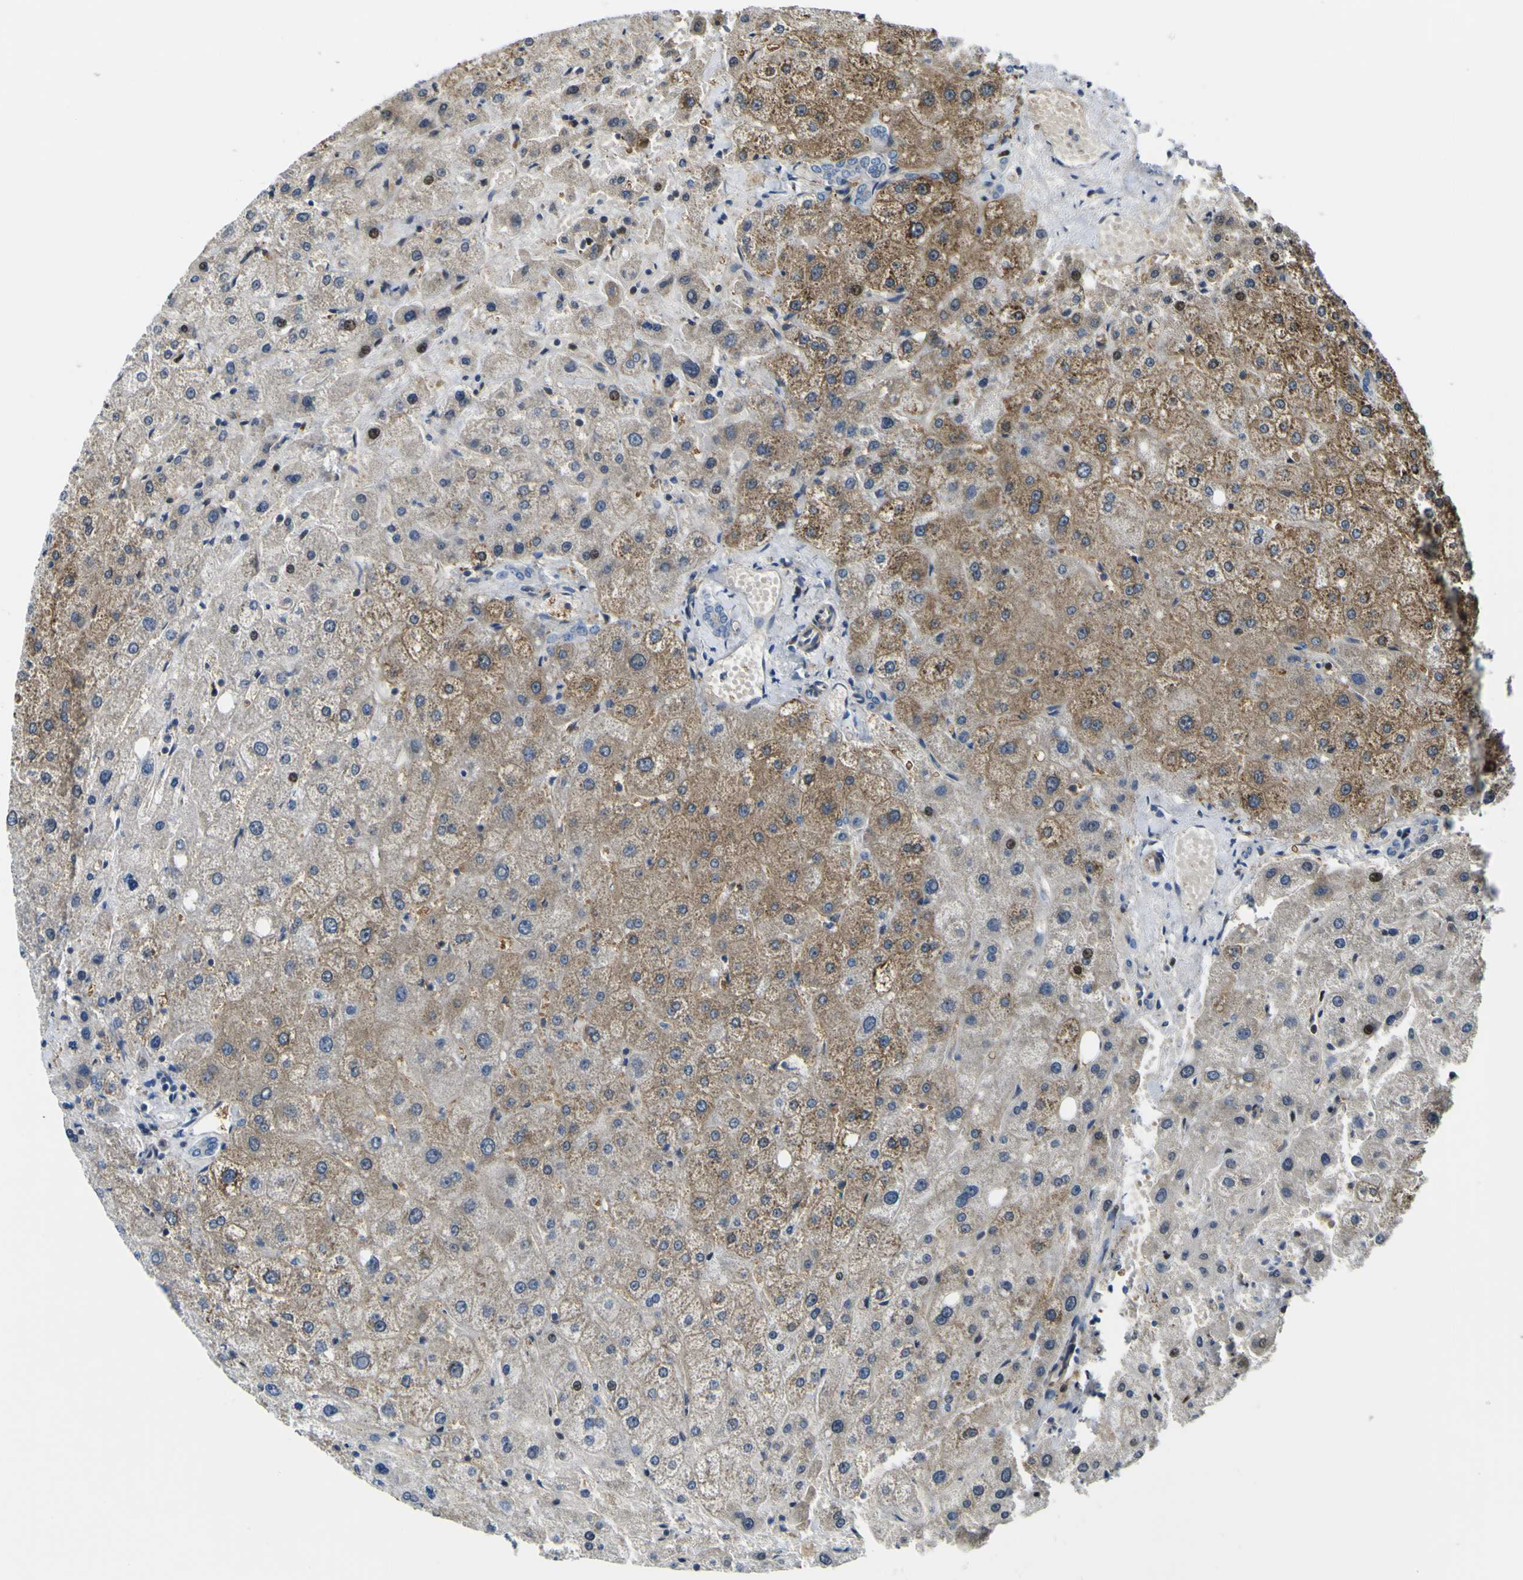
{"staining": {"intensity": "negative", "quantity": "none", "location": "none"}, "tissue": "liver", "cell_type": "Cholangiocytes", "image_type": "normal", "snomed": [{"axis": "morphology", "description": "Normal tissue, NOS"}, {"axis": "topography", "description": "Liver"}], "caption": "Image shows no significant protein staining in cholangiocytes of benign liver. The staining was performed using DAB (3,3'-diaminobenzidine) to visualize the protein expression in brown, while the nuclei were stained in blue with hematoxylin (Magnification: 20x).", "gene": "KDM7A", "patient": {"sex": "male", "age": 73}}